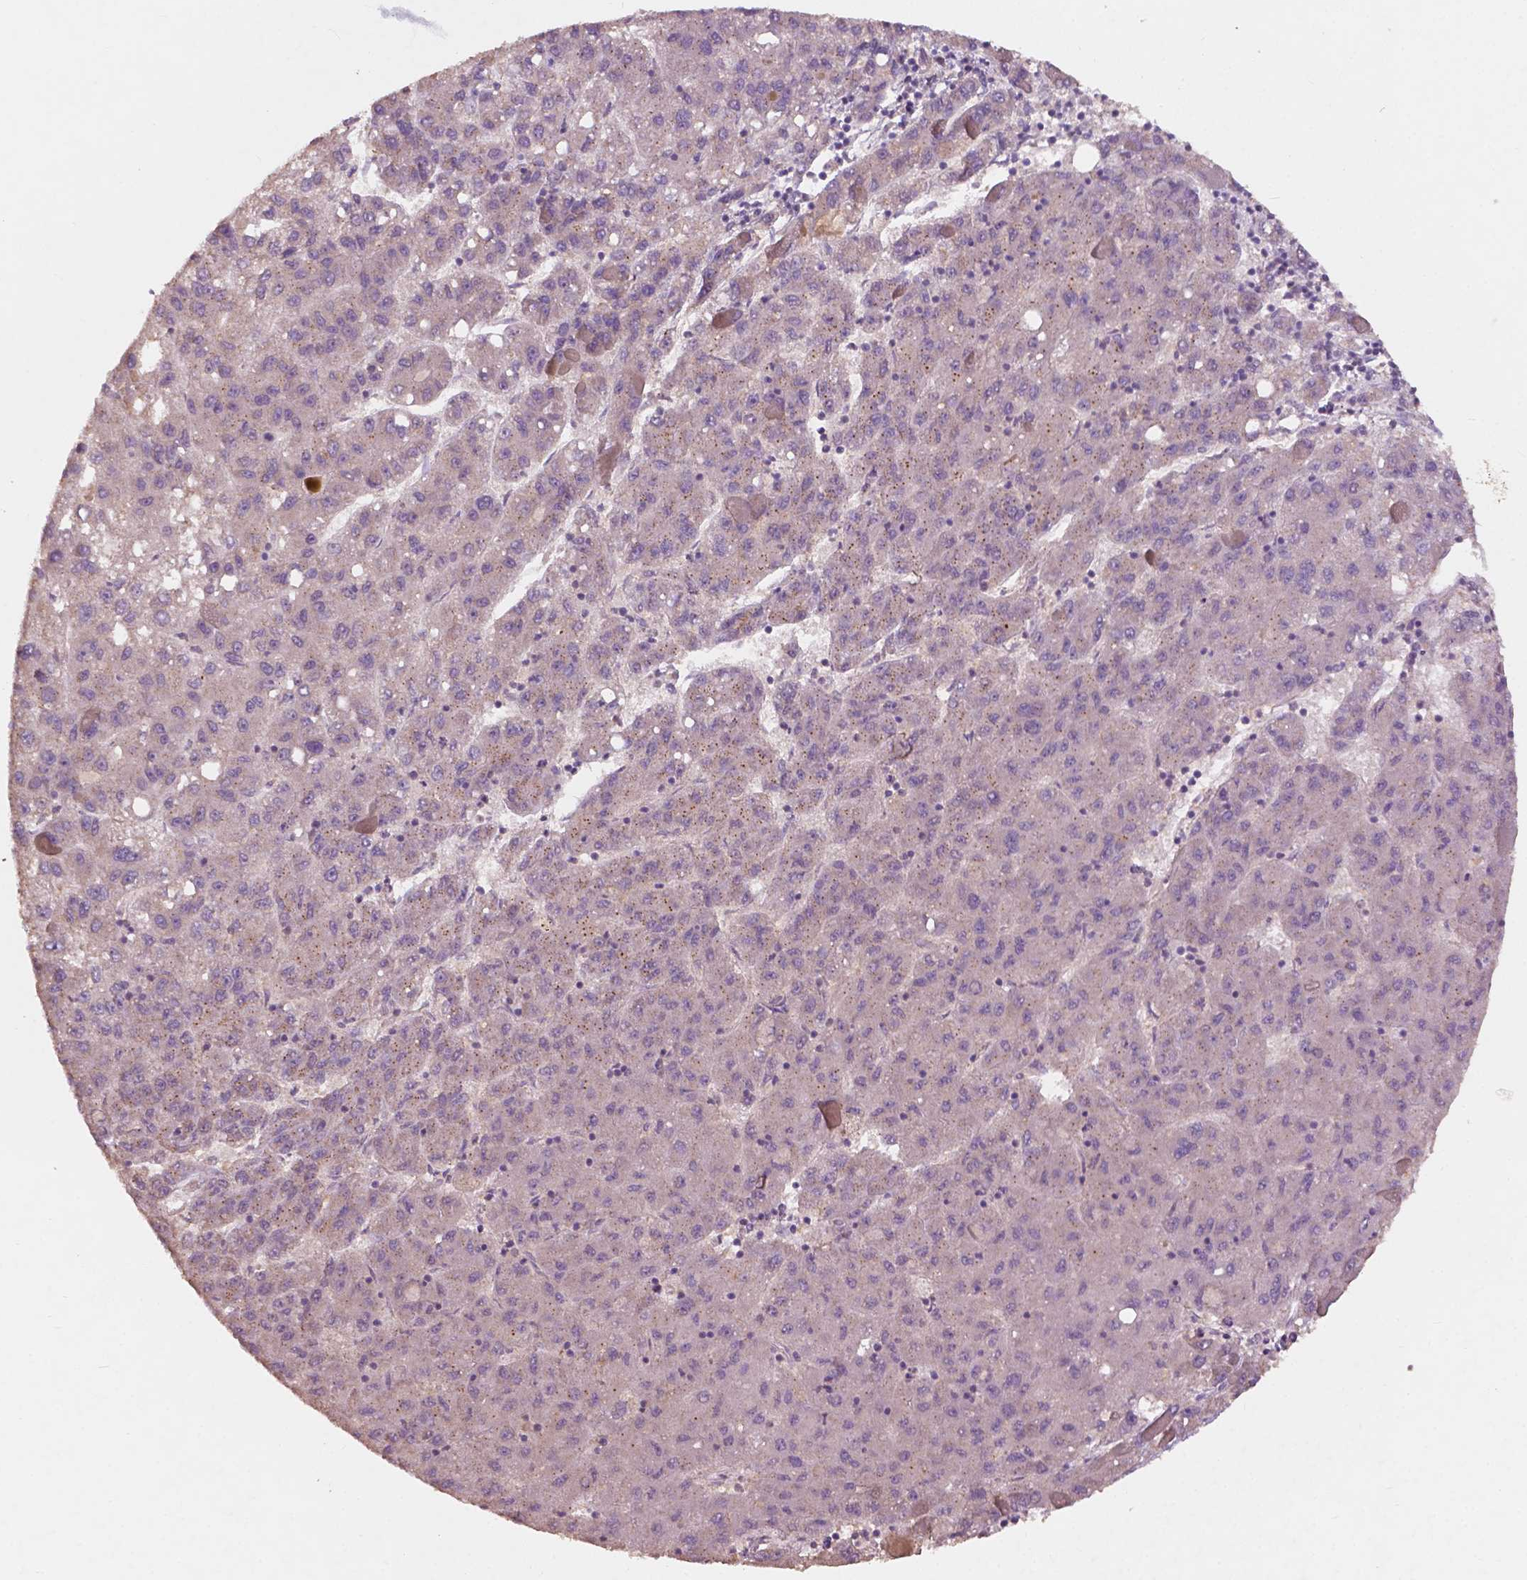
{"staining": {"intensity": "weak", "quantity": "<25%", "location": "cytoplasmic/membranous"}, "tissue": "liver cancer", "cell_type": "Tumor cells", "image_type": "cancer", "snomed": [{"axis": "morphology", "description": "Carcinoma, Hepatocellular, NOS"}, {"axis": "topography", "description": "Liver"}], "caption": "The IHC image has no significant staining in tumor cells of liver cancer tissue. (Brightfield microscopy of DAB immunohistochemistry at high magnification).", "gene": "CHPT1", "patient": {"sex": "female", "age": 82}}